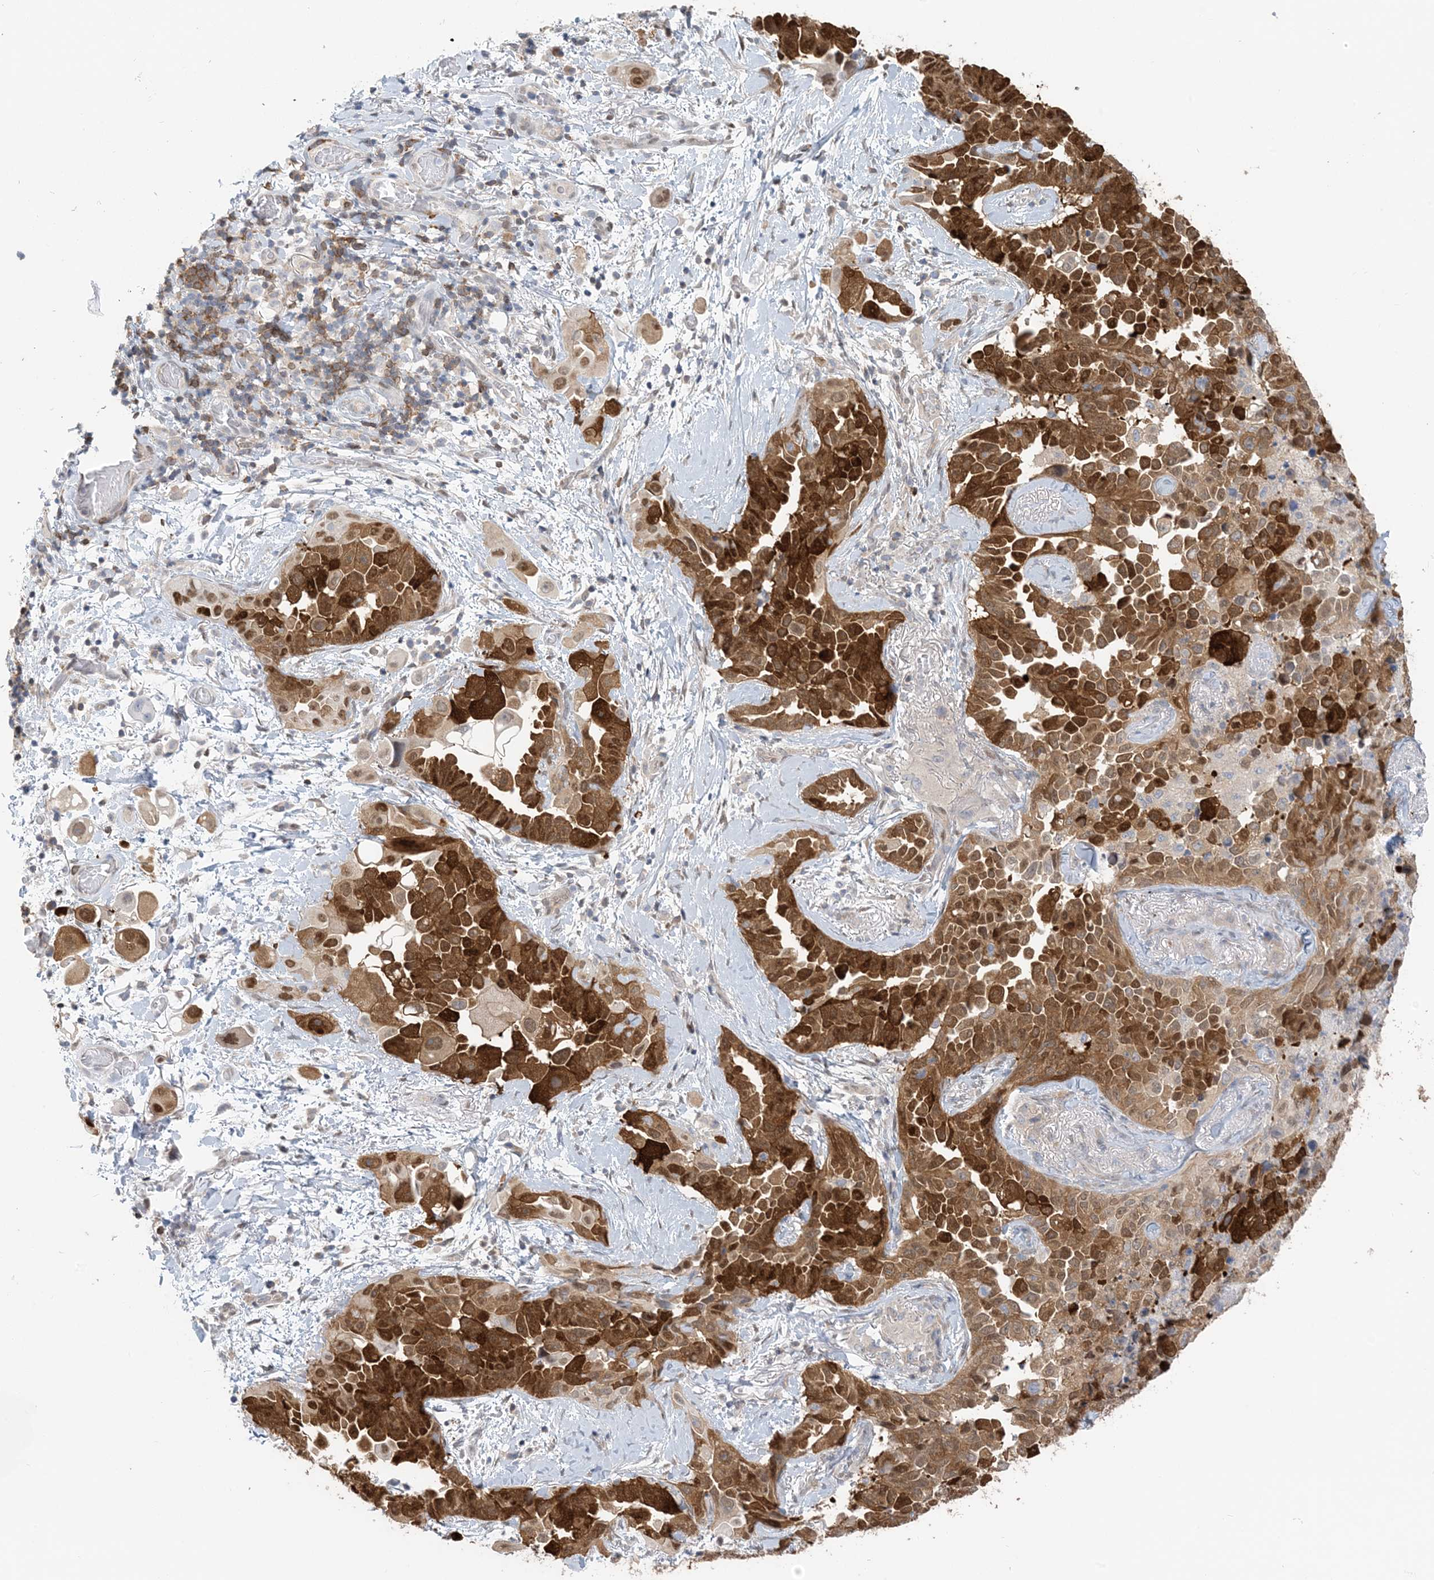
{"staining": {"intensity": "strong", "quantity": ">75%", "location": "cytoplasmic/membranous,nuclear"}, "tissue": "lung cancer", "cell_type": "Tumor cells", "image_type": "cancer", "snomed": [{"axis": "morphology", "description": "Adenocarcinoma, NOS"}, {"axis": "topography", "description": "Lung"}], "caption": "Immunohistochemical staining of lung adenocarcinoma reveals high levels of strong cytoplasmic/membranous and nuclear protein expression in approximately >75% of tumor cells.", "gene": "ZC3H12A", "patient": {"sex": "female", "age": 67}}